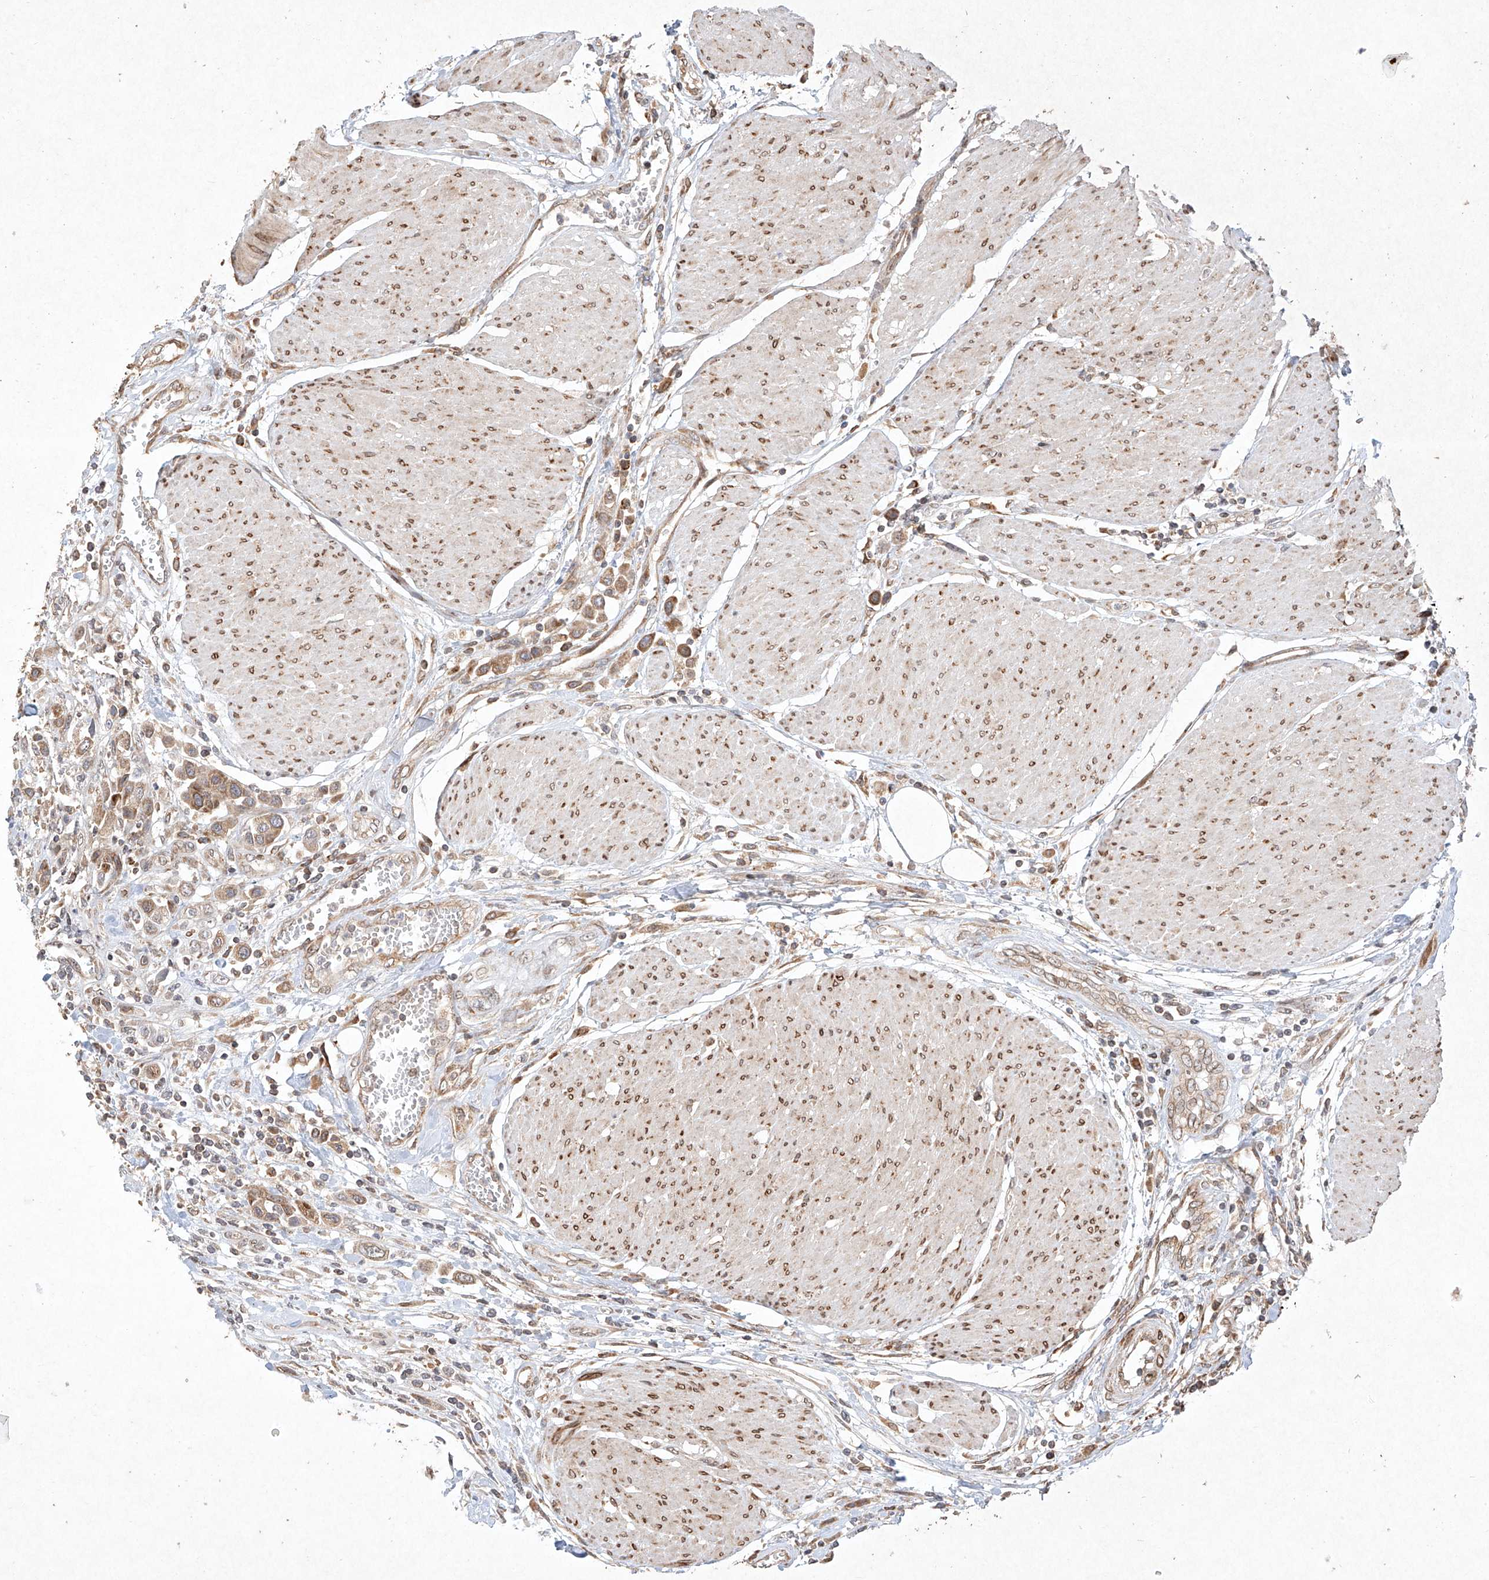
{"staining": {"intensity": "moderate", "quantity": ">75%", "location": "cytoplasmic/membranous"}, "tissue": "urothelial cancer", "cell_type": "Tumor cells", "image_type": "cancer", "snomed": [{"axis": "morphology", "description": "Urothelial carcinoma, High grade"}, {"axis": "topography", "description": "Urinary bladder"}], "caption": "Immunohistochemical staining of human urothelial cancer demonstrates medium levels of moderate cytoplasmic/membranous protein positivity in about >75% of tumor cells.", "gene": "SEMA3B", "patient": {"sex": "male", "age": 50}}